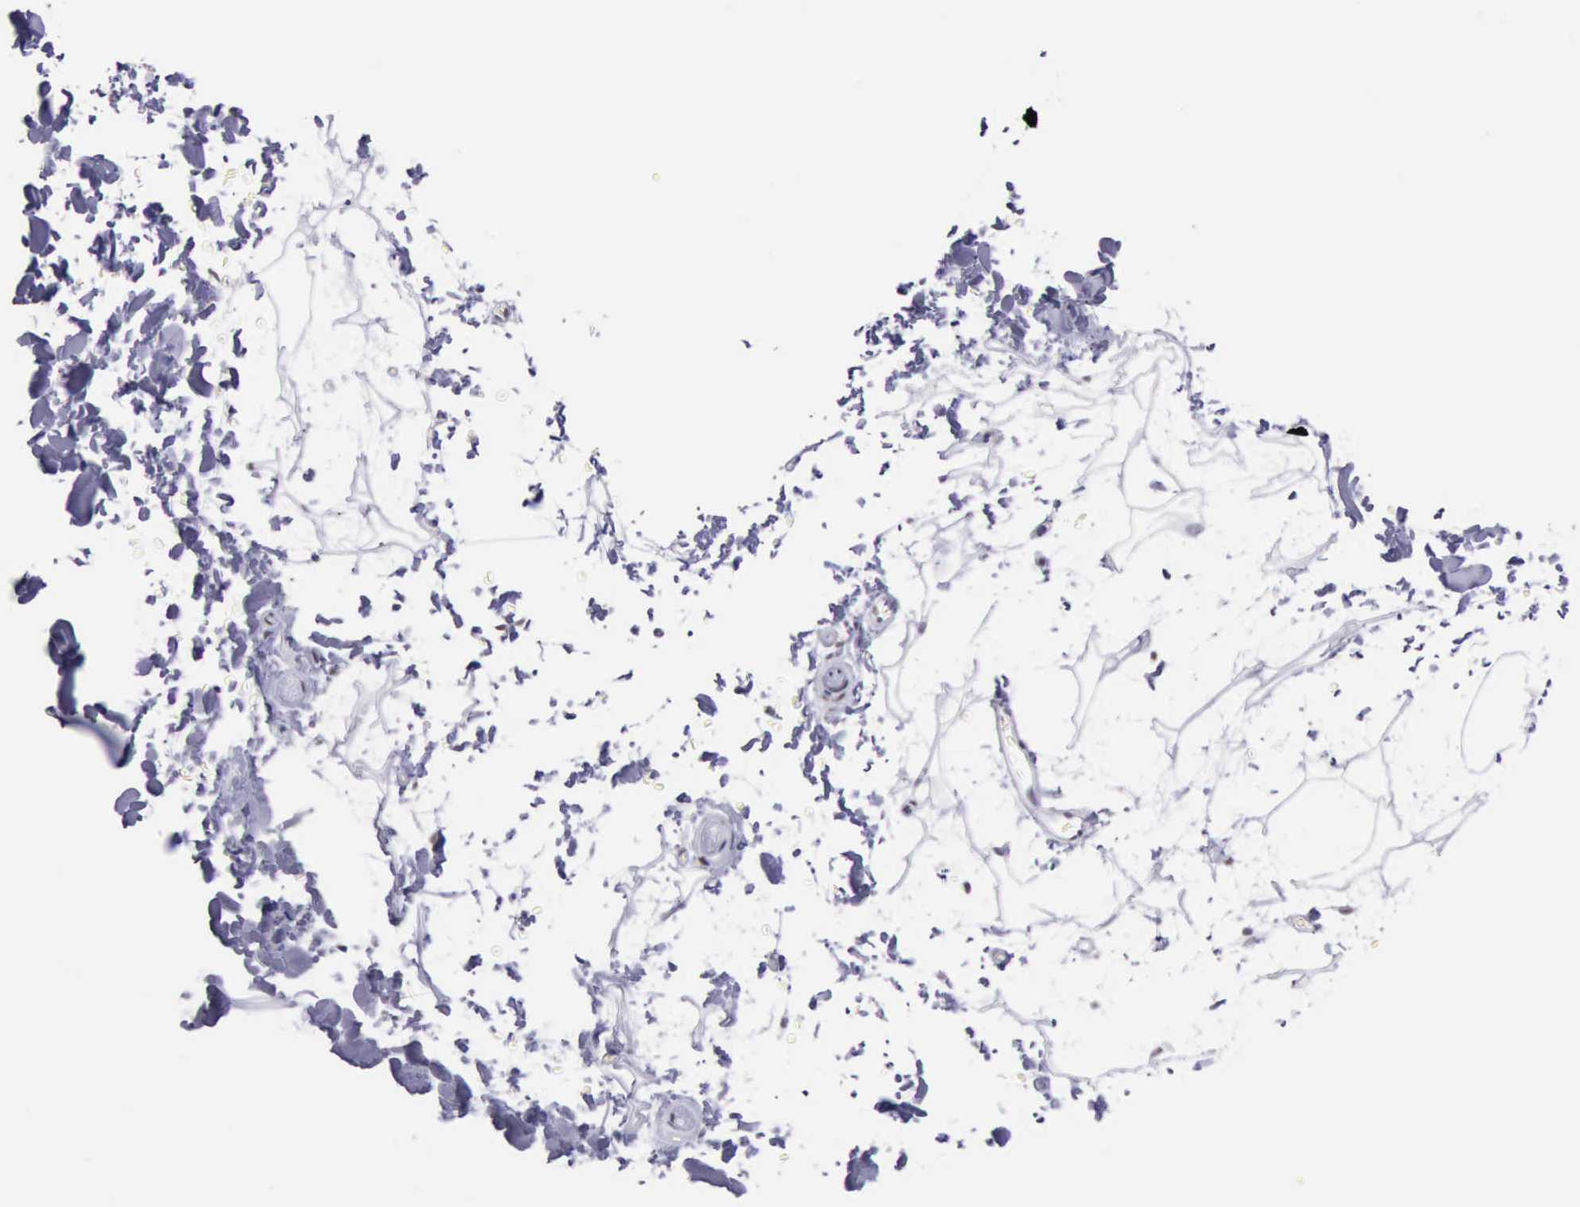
{"staining": {"intensity": "negative", "quantity": "none", "location": "none"}, "tissue": "adipose tissue", "cell_type": "Adipocytes", "image_type": "normal", "snomed": [{"axis": "morphology", "description": "Normal tissue, NOS"}, {"axis": "topography", "description": "Soft tissue"}], "caption": "Human adipose tissue stained for a protein using immunohistochemistry (IHC) demonstrates no positivity in adipocytes.", "gene": "EP300", "patient": {"sex": "male", "age": 72}}